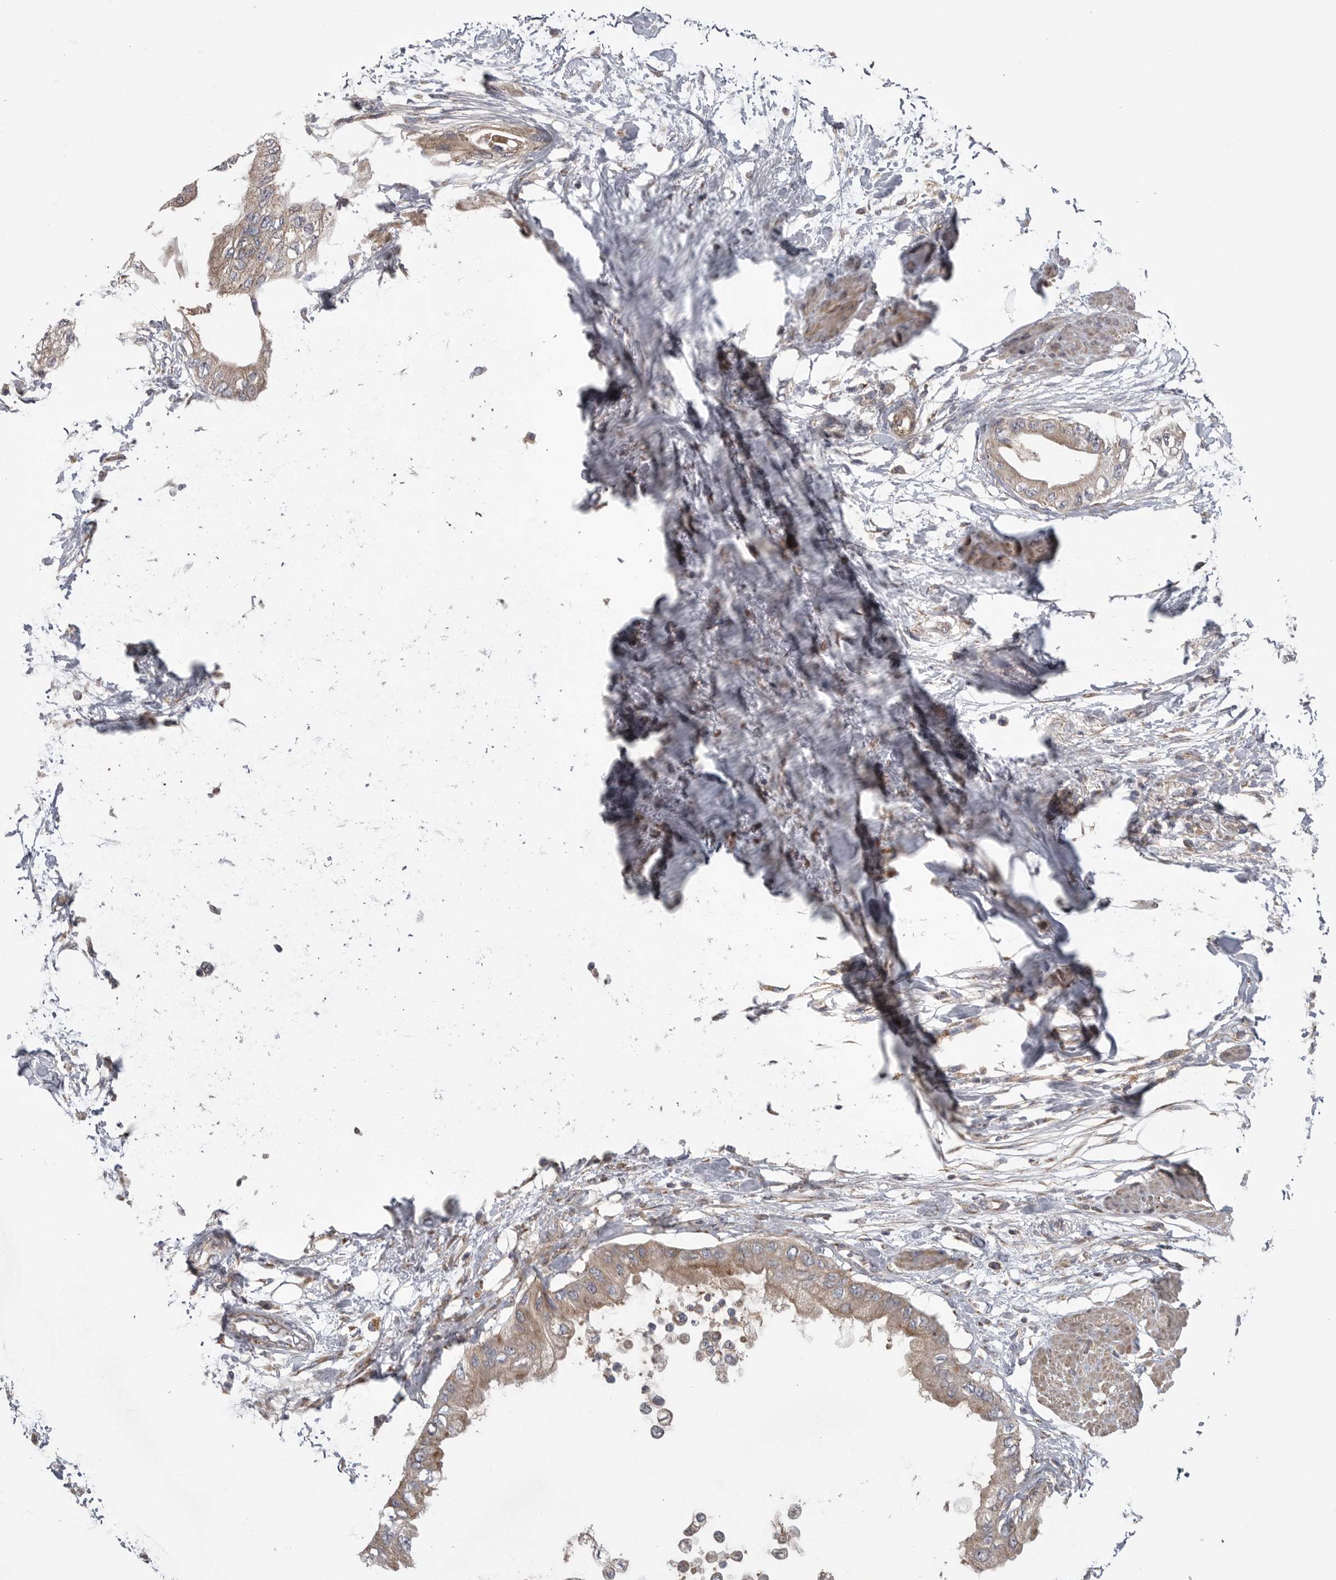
{"staining": {"intensity": "moderate", "quantity": ">75%", "location": "cytoplasmic/membranous"}, "tissue": "pancreatic cancer", "cell_type": "Tumor cells", "image_type": "cancer", "snomed": [{"axis": "morphology", "description": "Normal tissue, NOS"}, {"axis": "morphology", "description": "Adenocarcinoma, NOS"}, {"axis": "topography", "description": "Pancreas"}, {"axis": "topography", "description": "Duodenum"}], "caption": "Tumor cells exhibit medium levels of moderate cytoplasmic/membranous positivity in about >75% of cells in human pancreatic cancer (adenocarcinoma).", "gene": "CRP", "patient": {"sex": "female", "age": 60}}